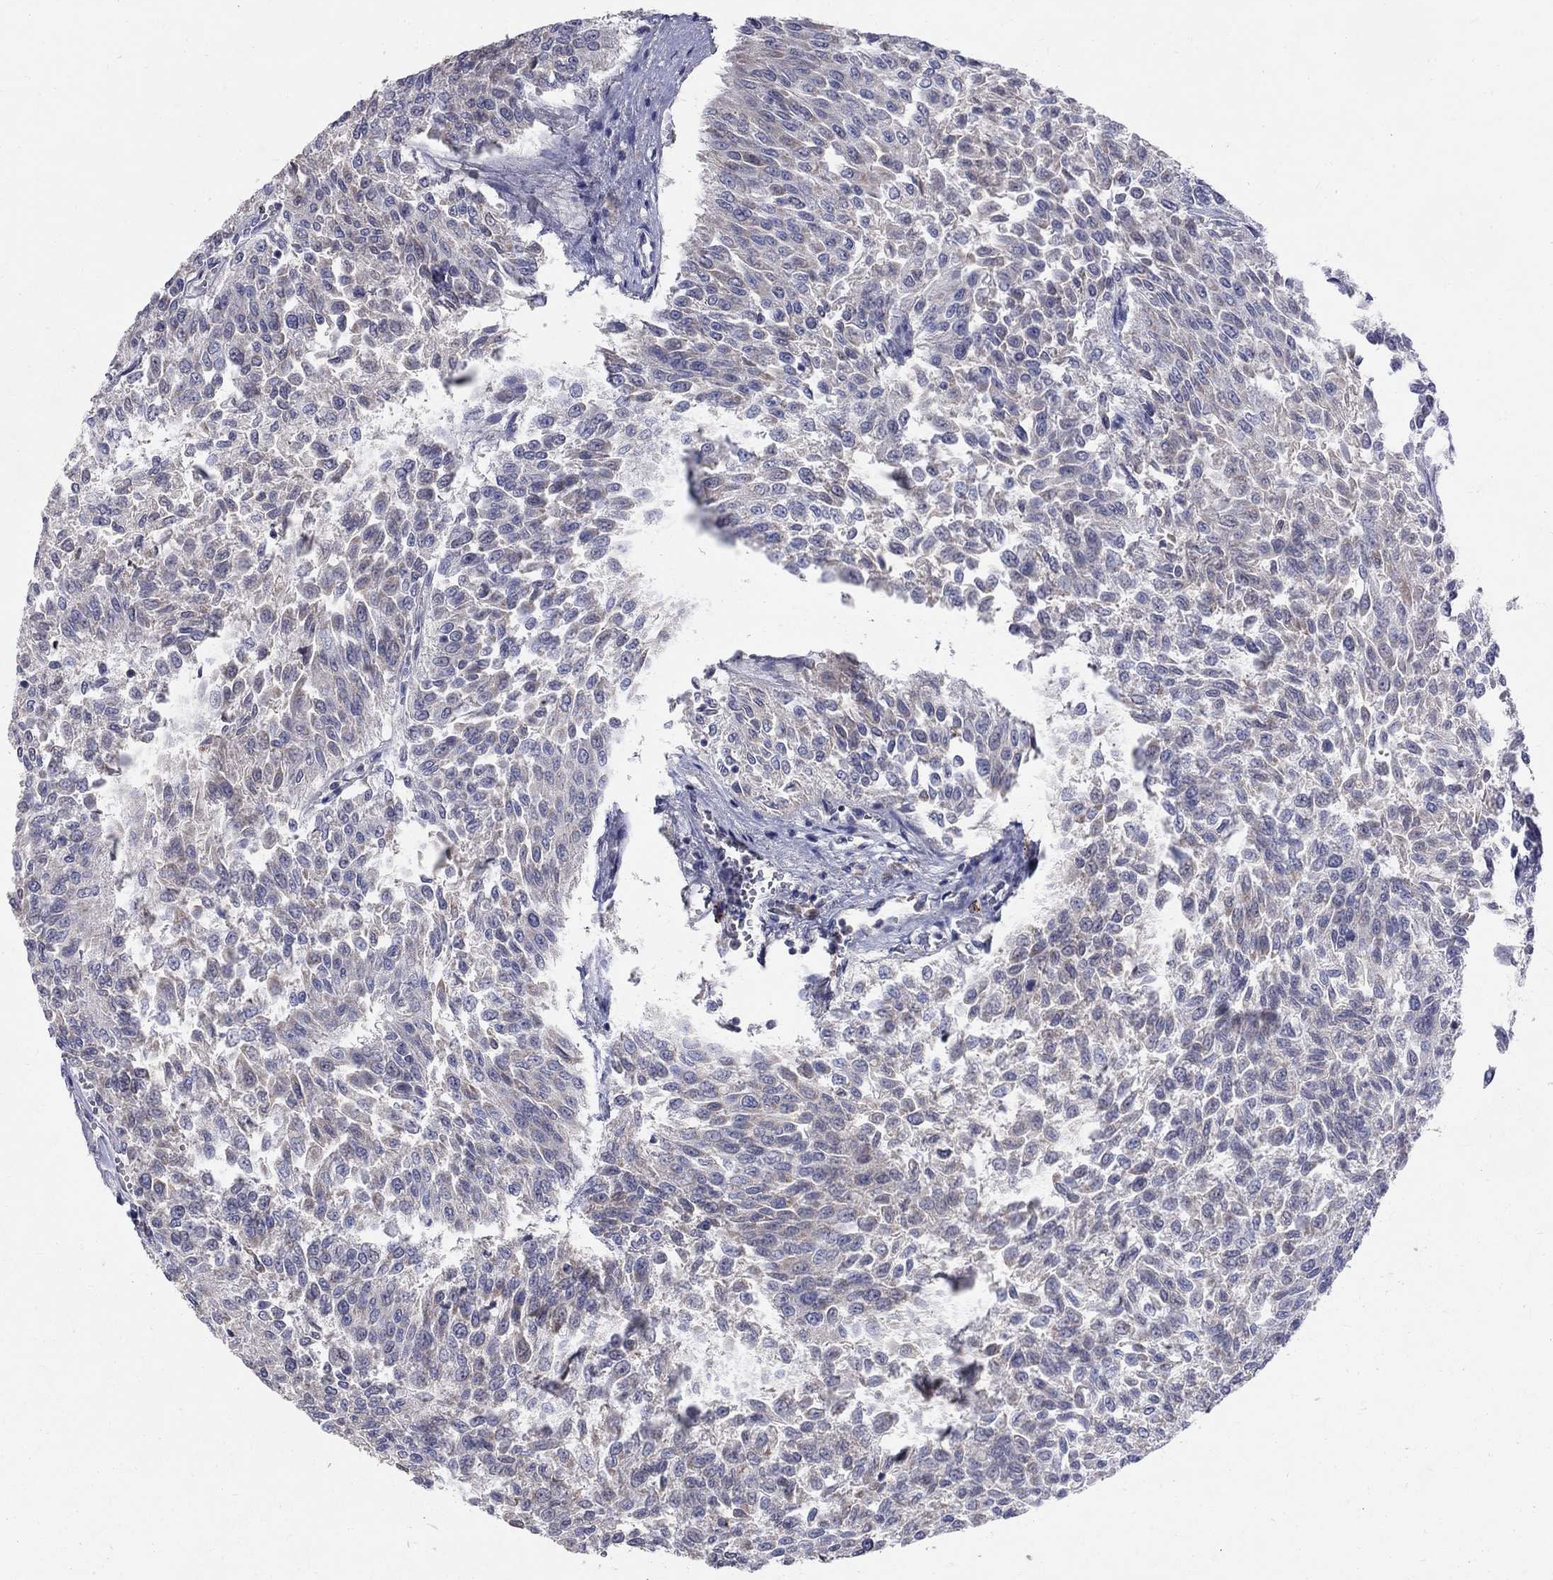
{"staining": {"intensity": "negative", "quantity": "none", "location": "none"}, "tissue": "urothelial cancer", "cell_type": "Tumor cells", "image_type": "cancer", "snomed": [{"axis": "morphology", "description": "Urothelial carcinoma, Low grade"}, {"axis": "topography", "description": "Urinary bladder"}], "caption": "This is a photomicrograph of IHC staining of low-grade urothelial carcinoma, which shows no staining in tumor cells.", "gene": "SLC4A10", "patient": {"sex": "male", "age": 78}}